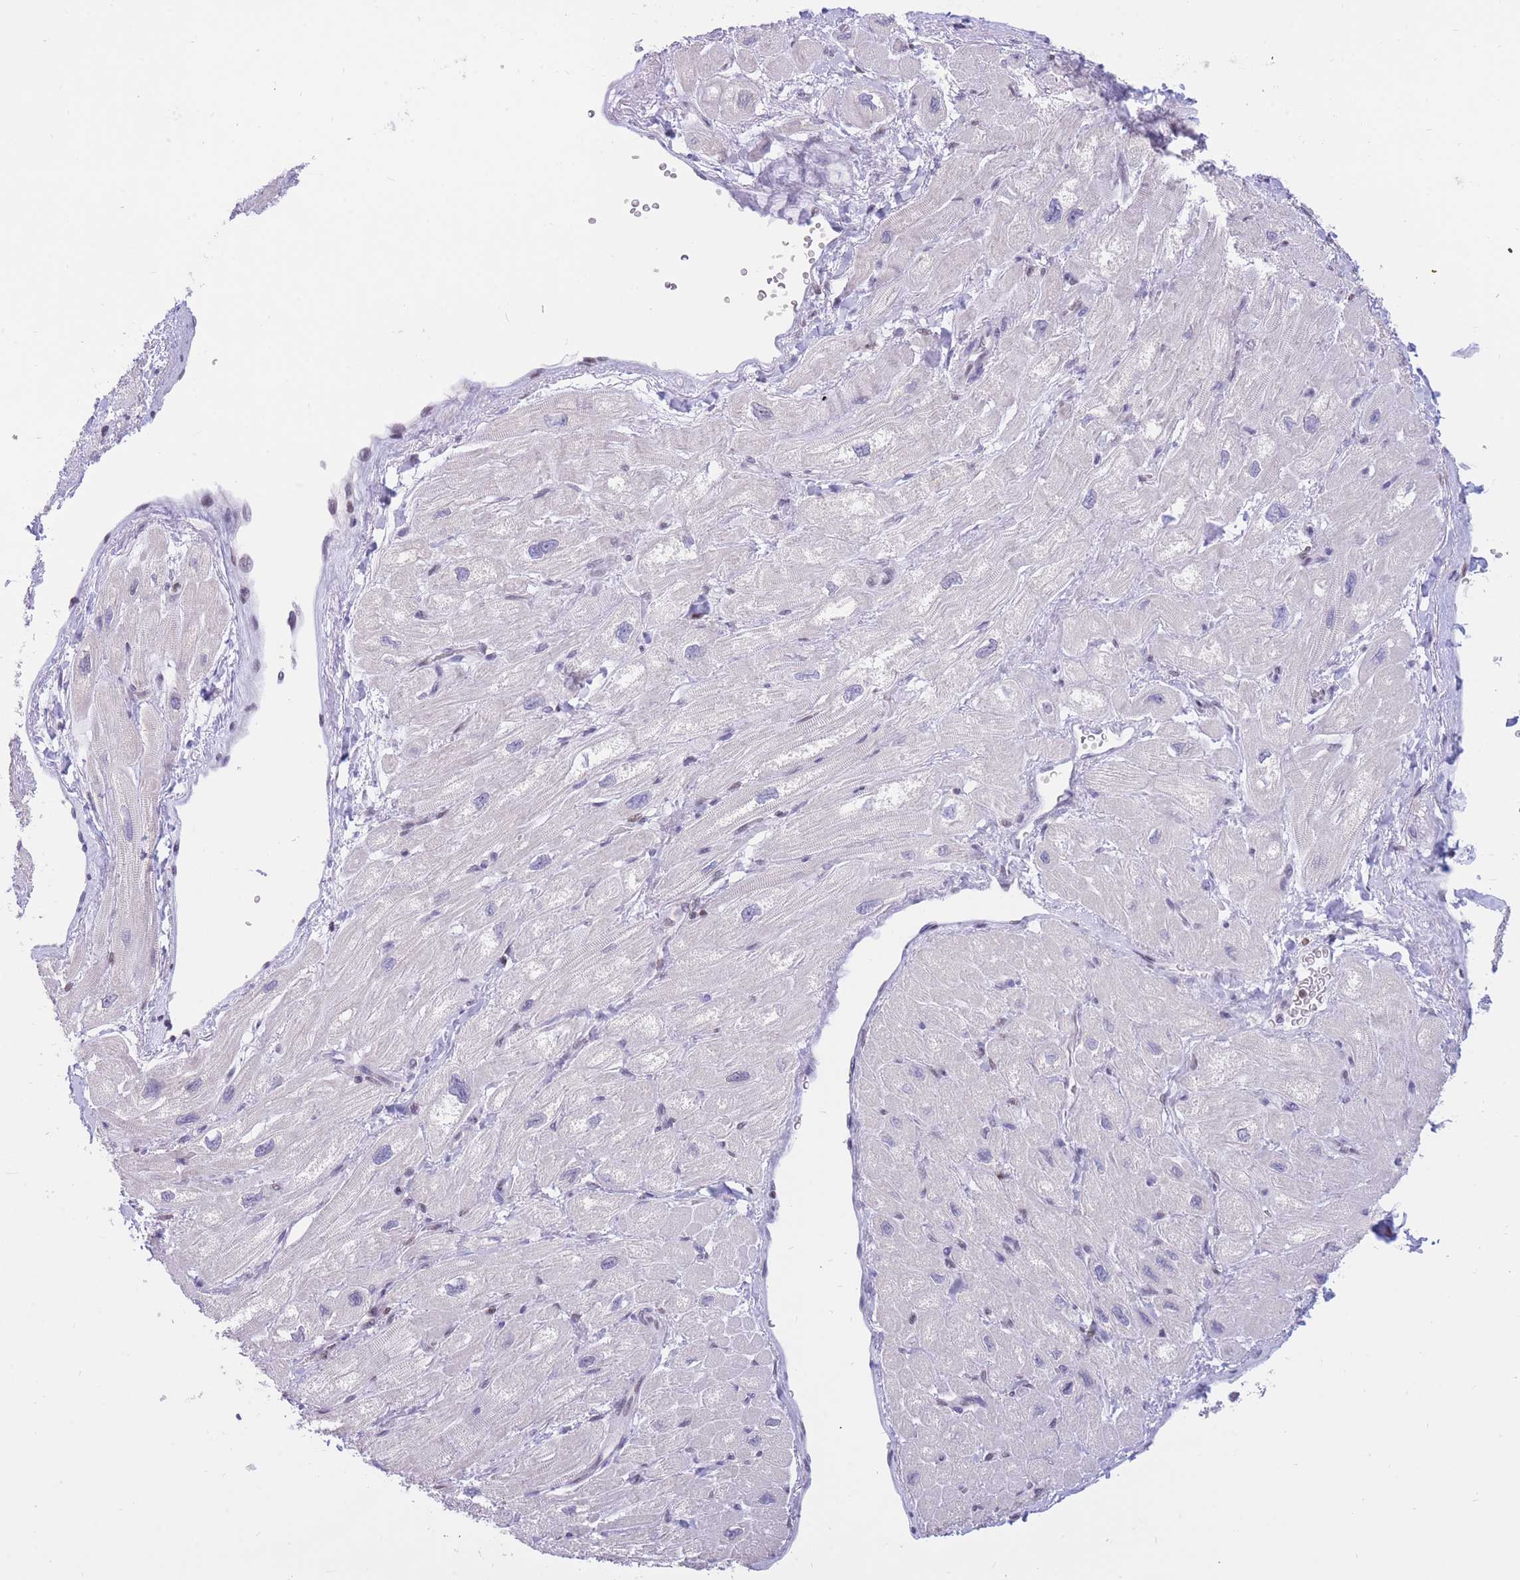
{"staining": {"intensity": "negative", "quantity": "none", "location": "none"}, "tissue": "heart muscle", "cell_type": "Cardiomyocytes", "image_type": "normal", "snomed": [{"axis": "morphology", "description": "Normal tissue, NOS"}, {"axis": "topography", "description": "Heart"}], "caption": "The histopathology image exhibits no staining of cardiomyocytes in benign heart muscle. The staining is performed using DAB (3,3'-diaminobenzidine) brown chromogen with nuclei counter-stained in using hematoxylin.", "gene": "HMGN1", "patient": {"sex": "male", "age": 65}}